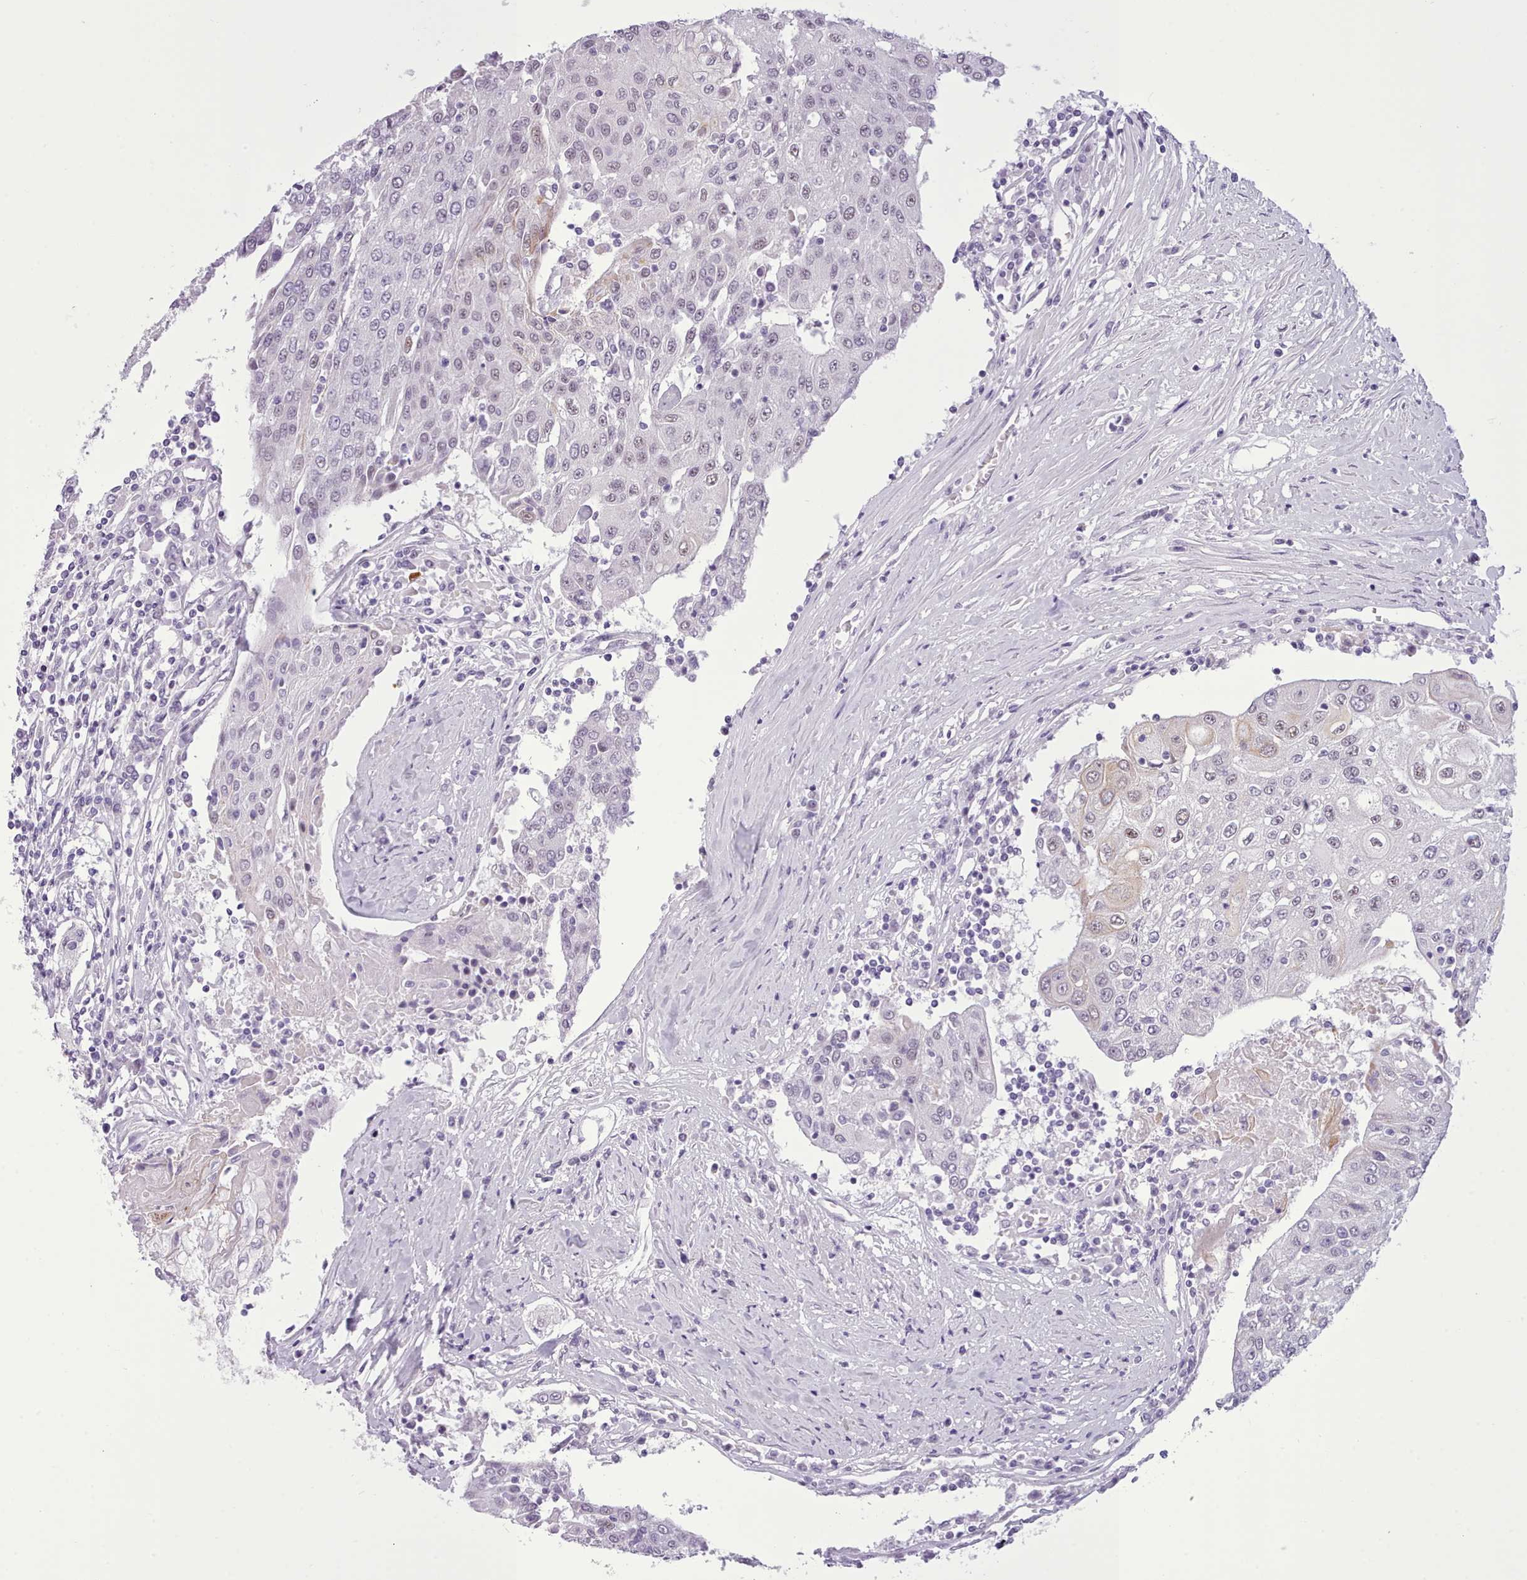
{"staining": {"intensity": "negative", "quantity": "none", "location": "none"}, "tissue": "urothelial cancer", "cell_type": "Tumor cells", "image_type": "cancer", "snomed": [{"axis": "morphology", "description": "Urothelial carcinoma, High grade"}, {"axis": "topography", "description": "Urinary bladder"}], "caption": "High-grade urothelial carcinoma stained for a protein using immunohistochemistry reveals no expression tumor cells.", "gene": "FBXO48", "patient": {"sex": "female", "age": 85}}